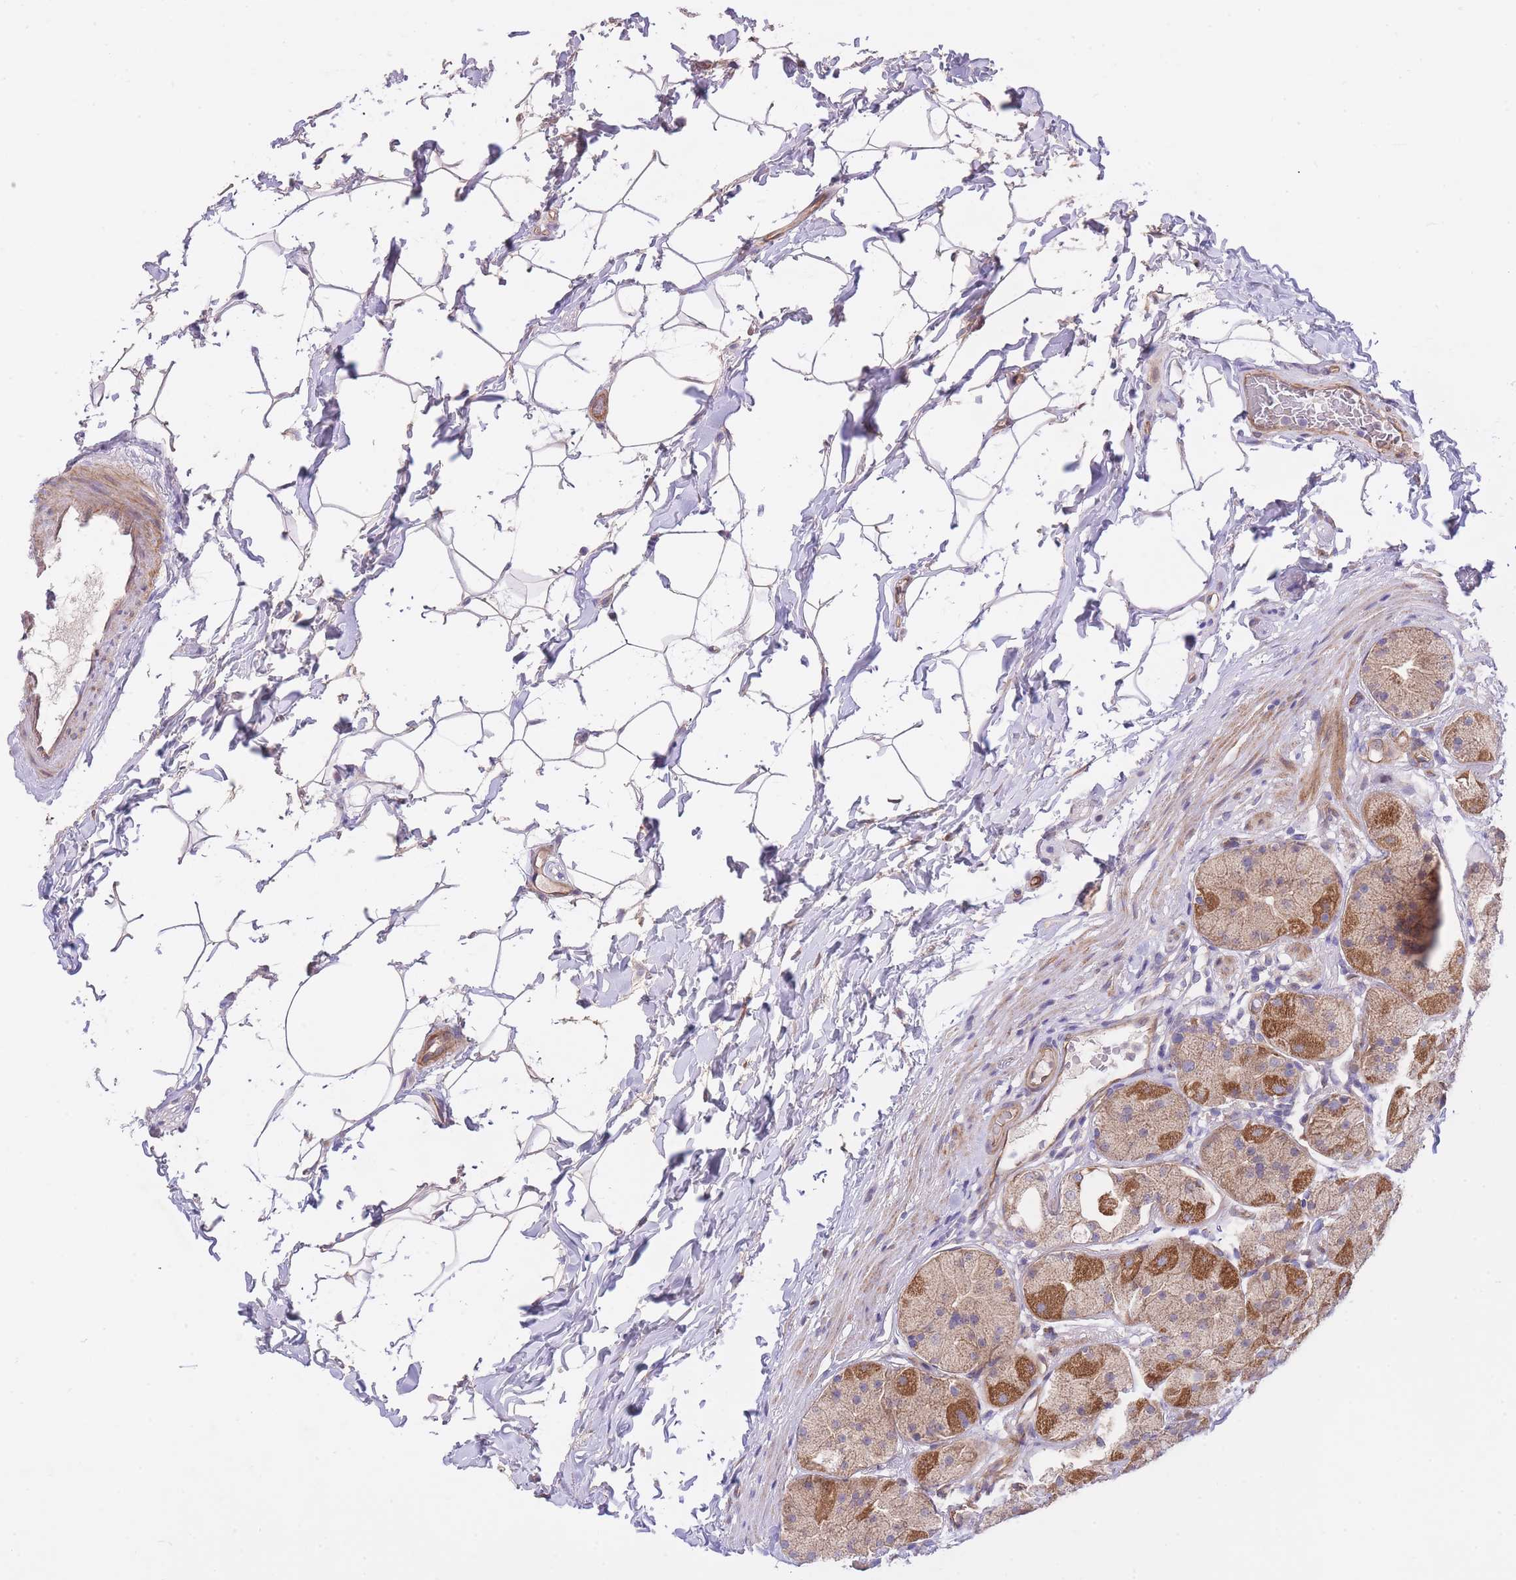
{"staining": {"intensity": "strong", "quantity": ">75%", "location": "cytoplasmic/membranous"}, "tissue": "stomach", "cell_type": "Glandular cells", "image_type": "normal", "snomed": [{"axis": "morphology", "description": "Normal tissue, NOS"}, {"axis": "topography", "description": "Stomach"}], "caption": "DAB (3,3'-diaminobenzidine) immunohistochemical staining of unremarkable stomach demonstrates strong cytoplasmic/membranous protein staining in about >75% of glandular cells.", "gene": "CHAC1", "patient": {"sex": "male", "age": 57}}